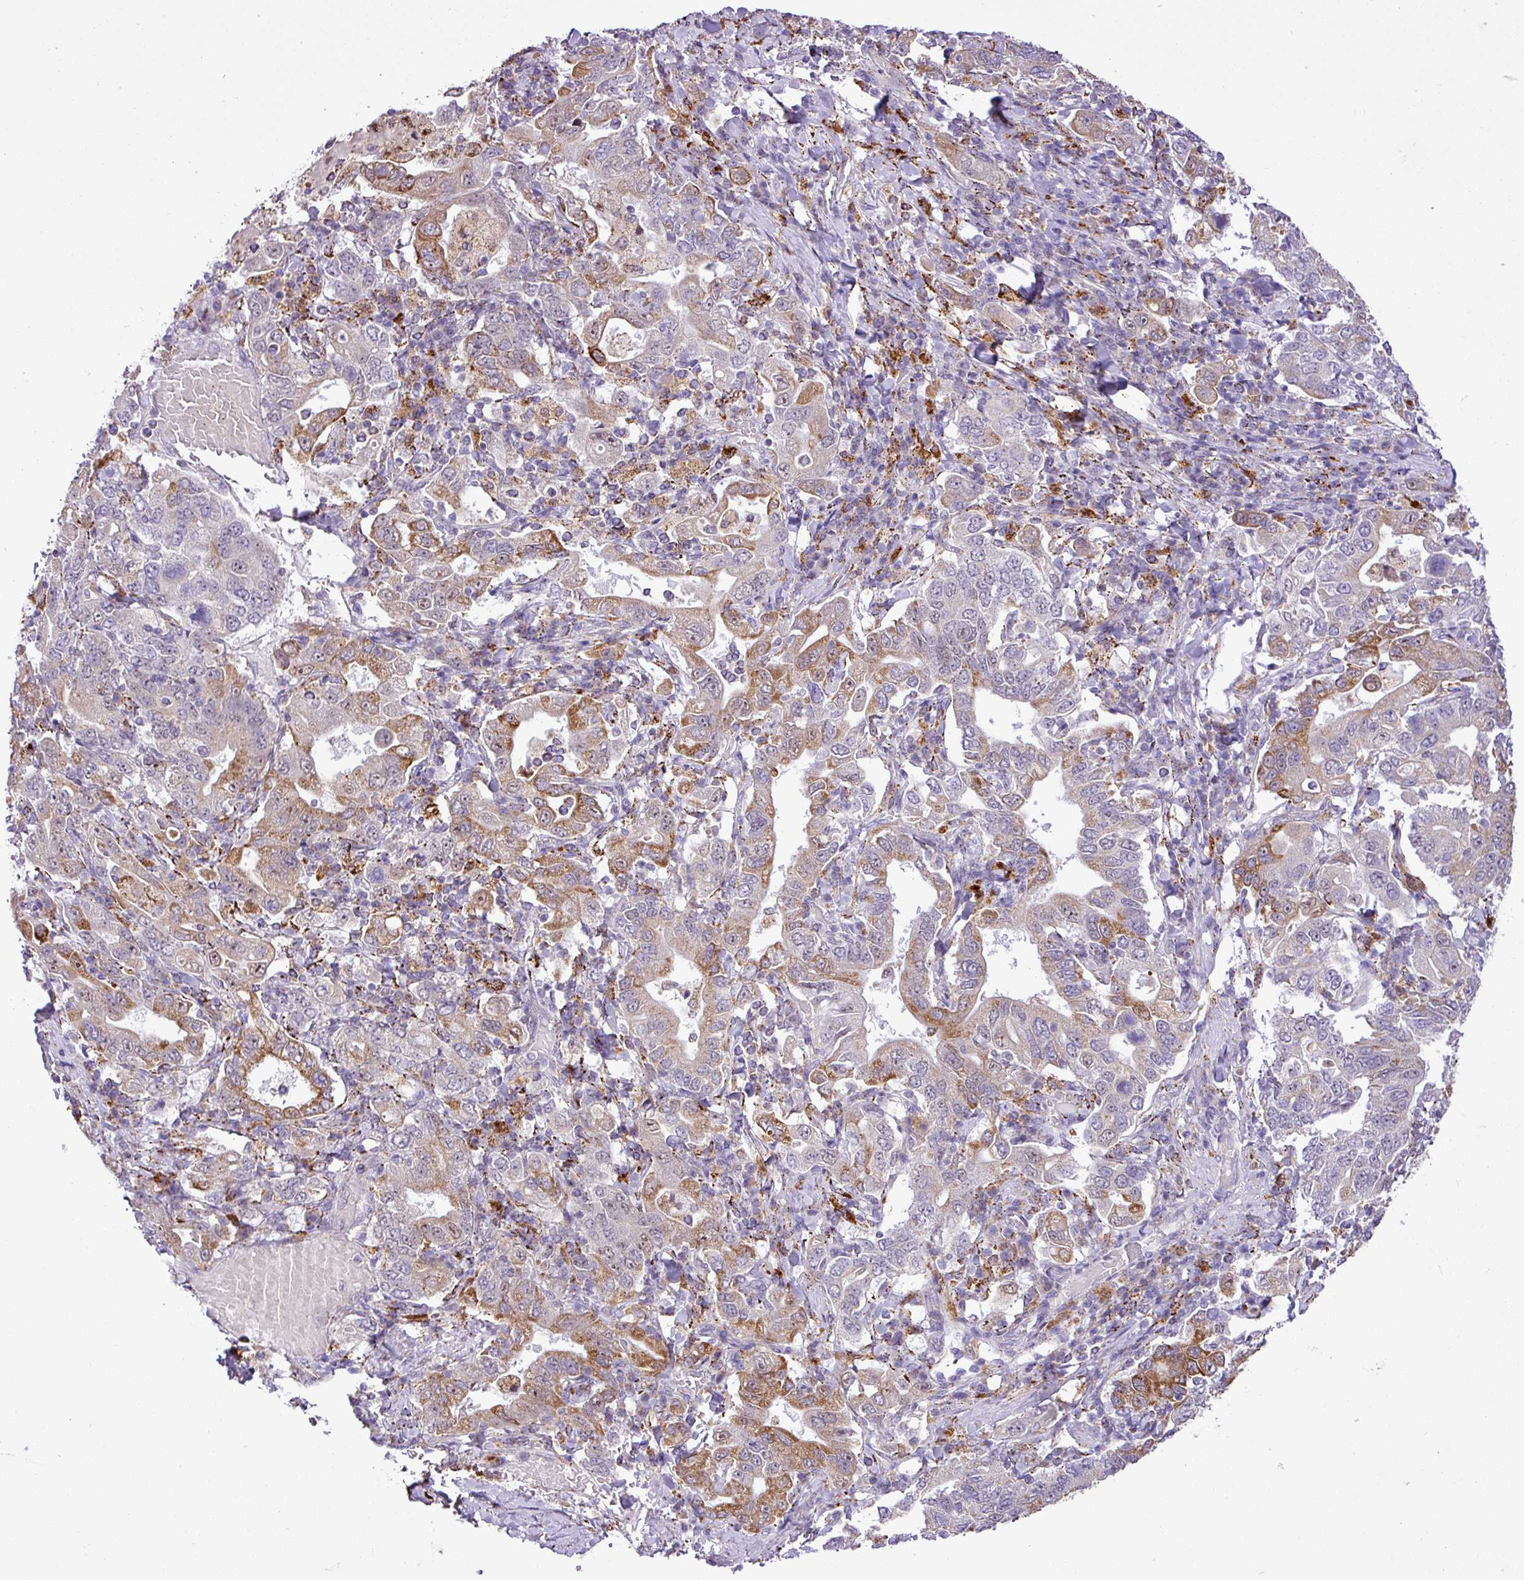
{"staining": {"intensity": "moderate", "quantity": "25%-75%", "location": "cytoplasmic/membranous"}, "tissue": "stomach cancer", "cell_type": "Tumor cells", "image_type": "cancer", "snomed": [{"axis": "morphology", "description": "Adenocarcinoma, NOS"}, {"axis": "topography", "description": "Stomach, upper"}, {"axis": "topography", "description": "Stomach"}], "caption": "Tumor cells exhibit moderate cytoplasmic/membranous staining in about 25%-75% of cells in stomach adenocarcinoma. Nuclei are stained in blue.", "gene": "SGPP1", "patient": {"sex": "male", "age": 62}}